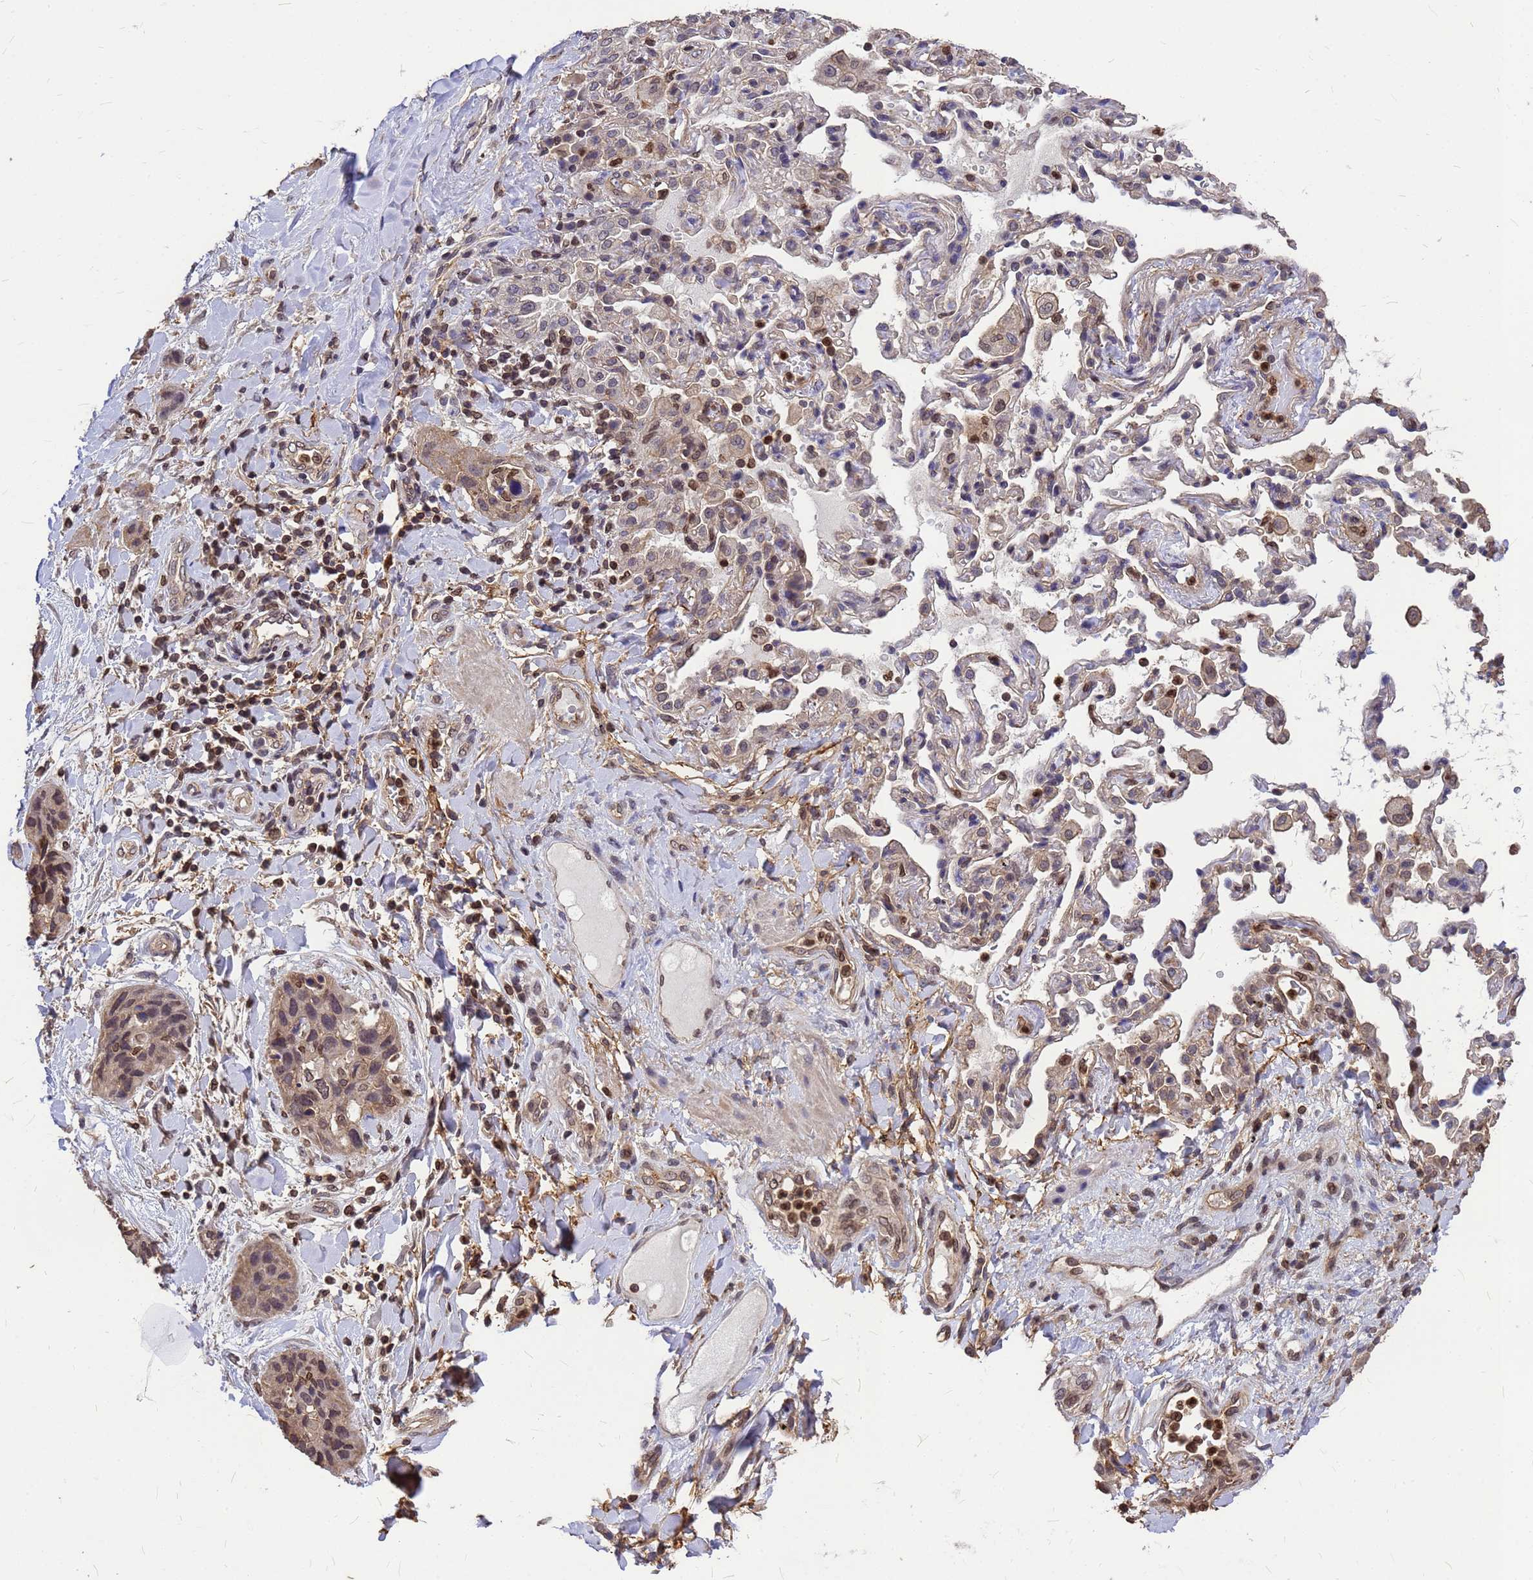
{"staining": {"intensity": "moderate", "quantity": "25%-75%", "location": "cytoplasmic/membranous"}, "tissue": "lung cancer", "cell_type": "Tumor cells", "image_type": "cancer", "snomed": [{"axis": "morphology", "description": "Squamous cell carcinoma, NOS"}, {"axis": "topography", "description": "Lung"}], "caption": "Squamous cell carcinoma (lung) stained for a protein (brown) reveals moderate cytoplasmic/membranous positive staining in about 25%-75% of tumor cells.", "gene": "C1orf35", "patient": {"sex": "female", "age": 70}}